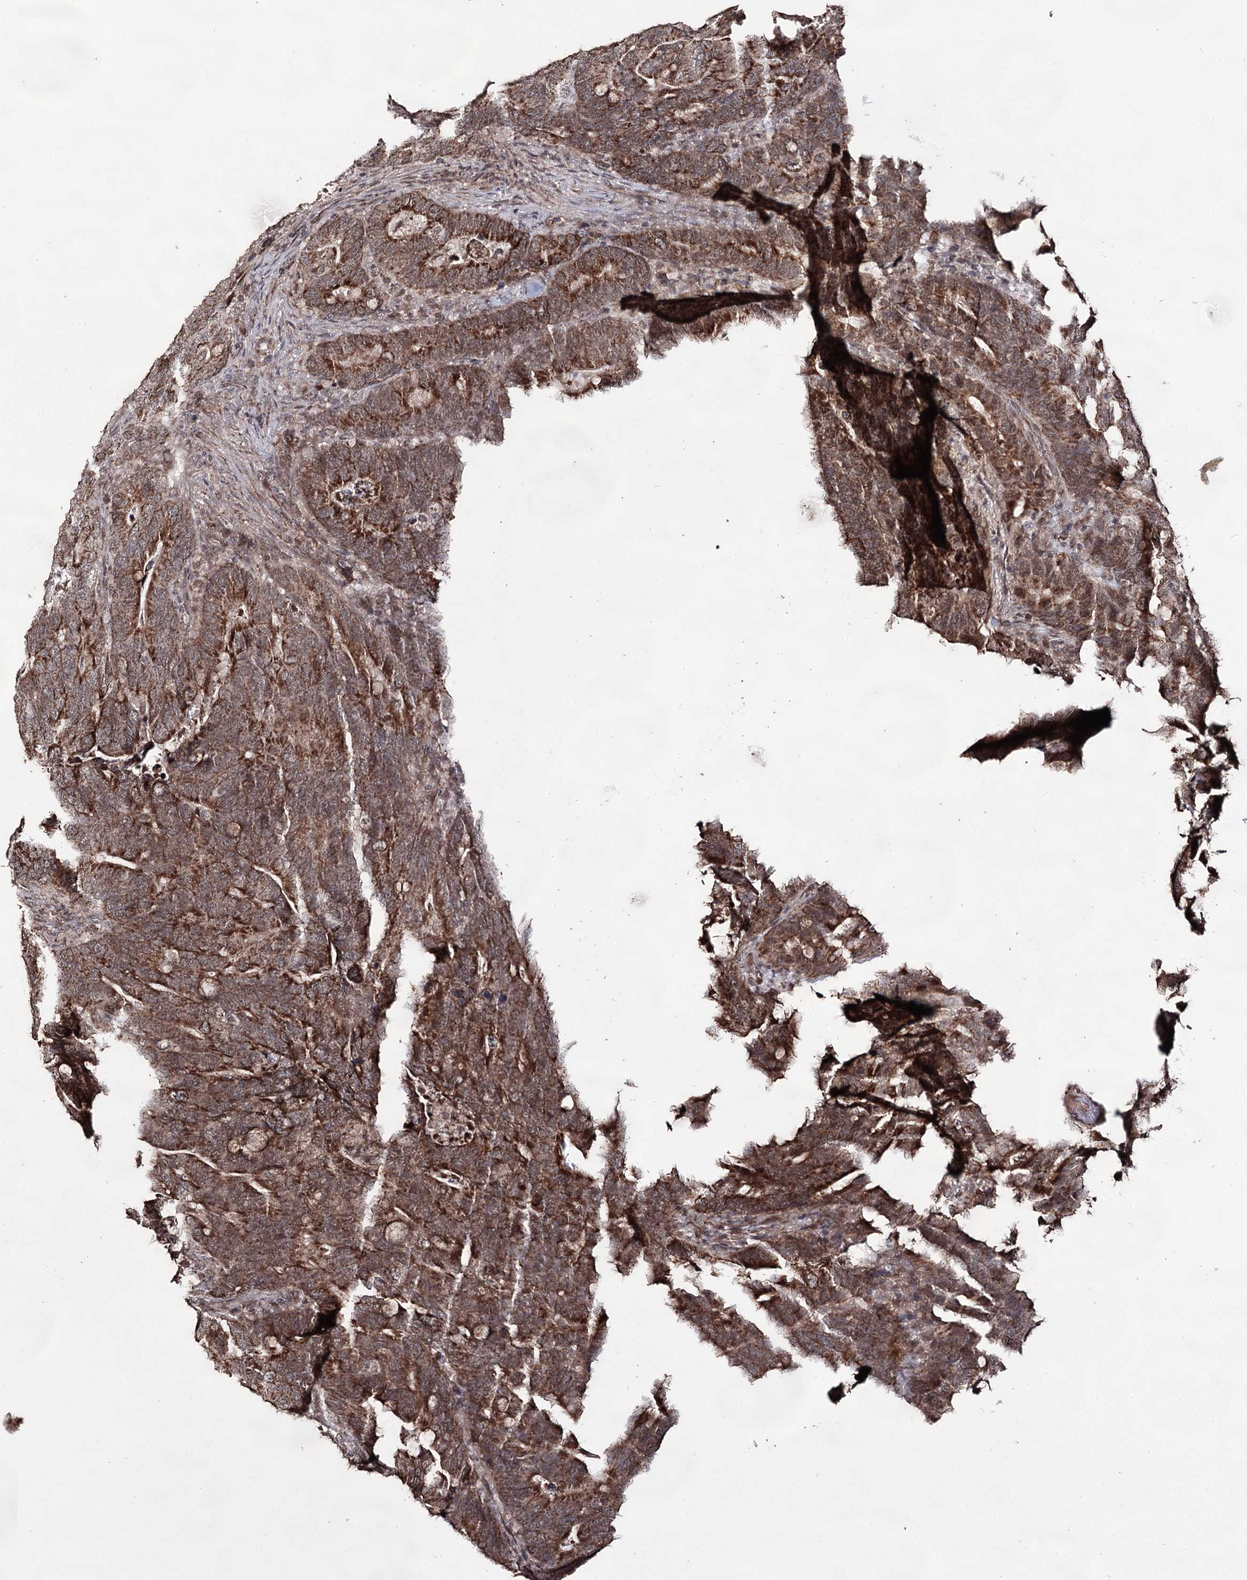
{"staining": {"intensity": "moderate", "quantity": ">75%", "location": "cytoplasmic/membranous"}, "tissue": "colorectal cancer", "cell_type": "Tumor cells", "image_type": "cancer", "snomed": [{"axis": "morphology", "description": "Adenocarcinoma, NOS"}, {"axis": "topography", "description": "Colon"}], "caption": "Immunohistochemical staining of adenocarcinoma (colorectal) displays moderate cytoplasmic/membranous protein staining in approximately >75% of tumor cells.", "gene": "ACTR6", "patient": {"sex": "female", "age": 66}}